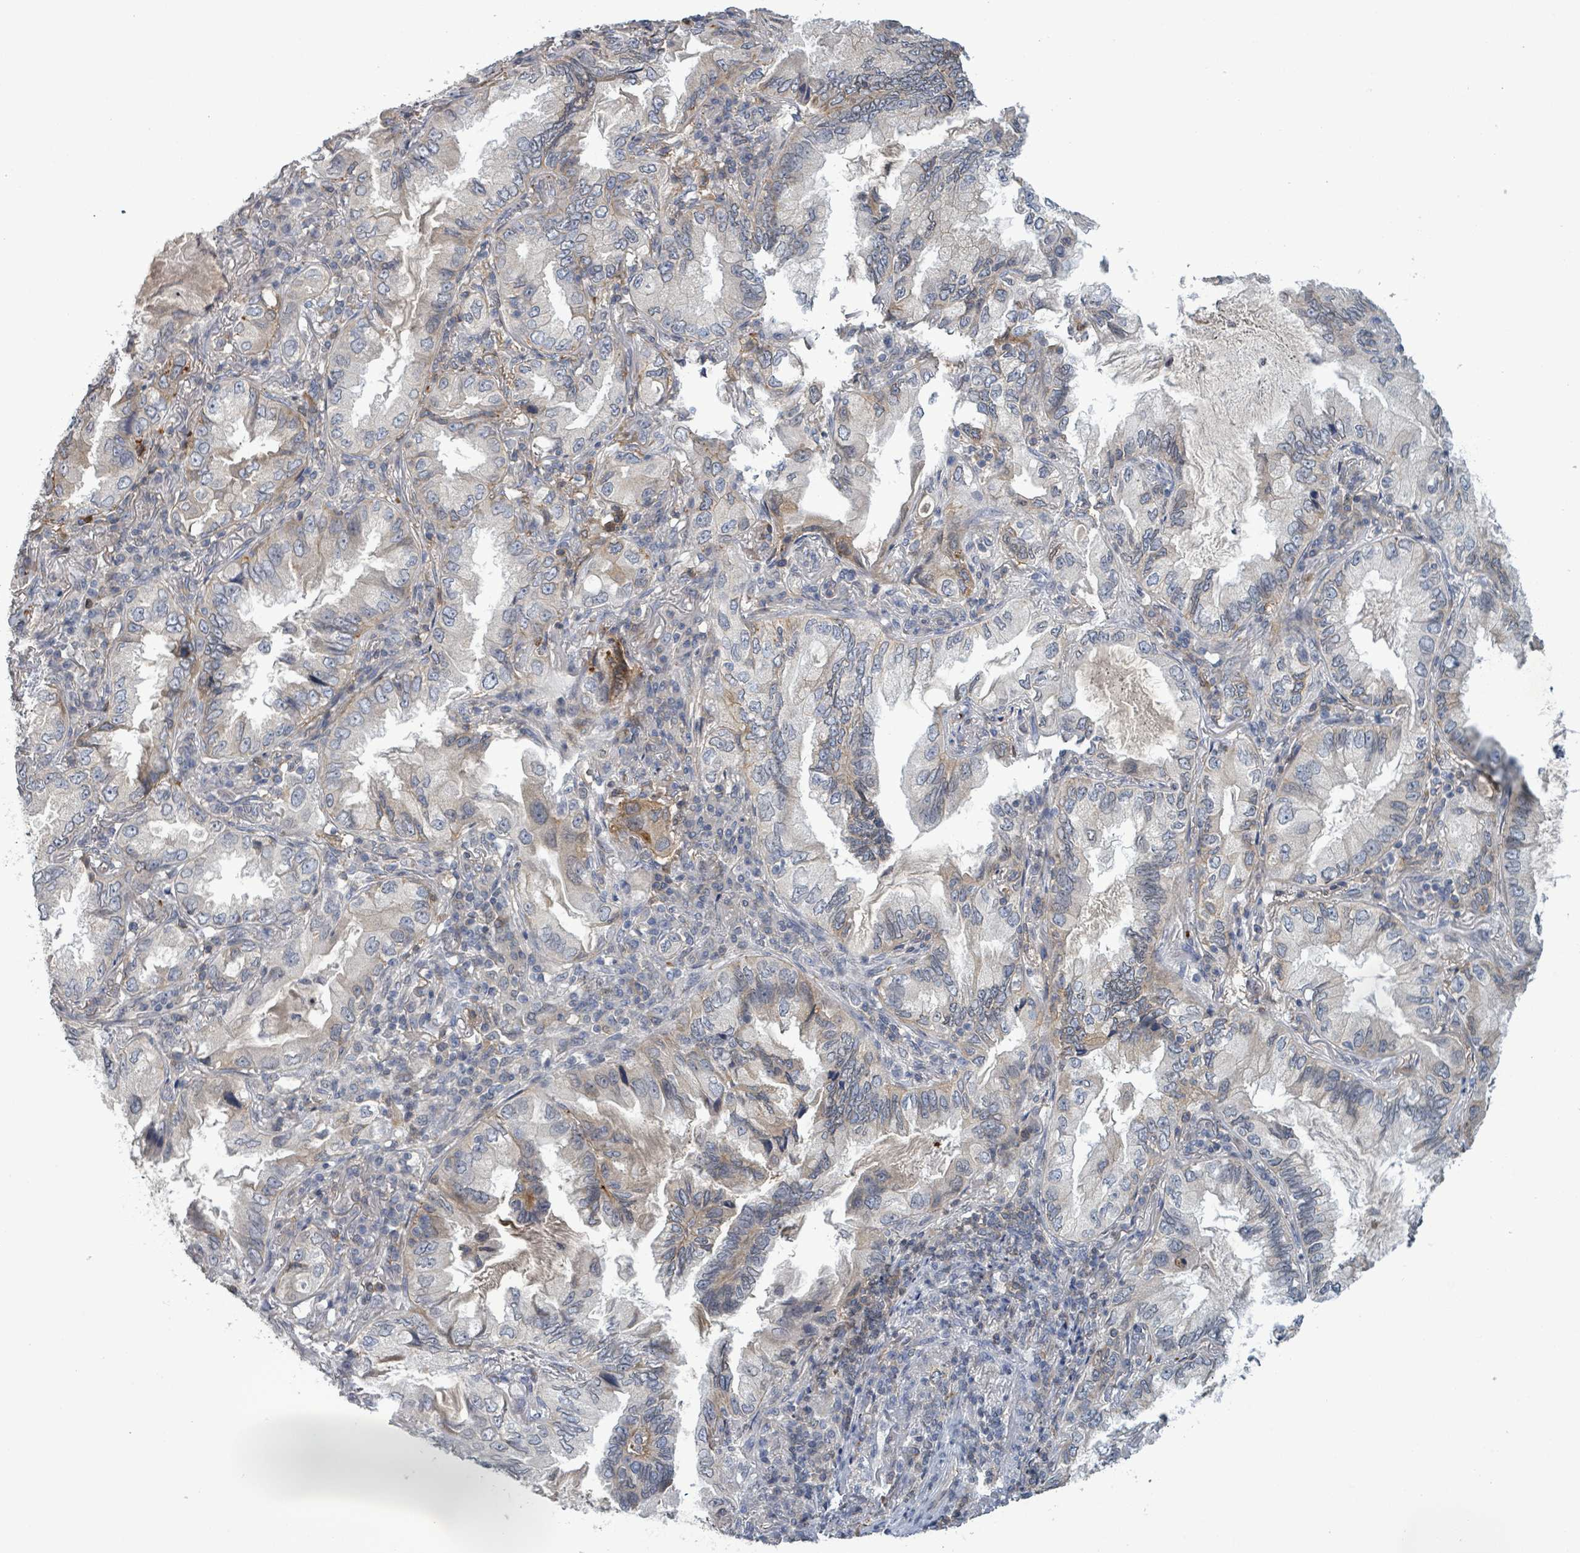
{"staining": {"intensity": "negative", "quantity": "none", "location": "none"}, "tissue": "lung cancer", "cell_type": "Tumor cells", "image_type": "cancer", "snomed": [{"axis": "morphology", "description": "Adenocarcinoma, NOS"}, {"axis": "topography", "description": "Lung"}], "caption": "Immunohistochemistry of human lung cancer (adenocarcinoma) exhibits no expression in tumor cells. Brightfield microscopy of immunohistochemistry stained with DAB (3,3'-diaminobenzidine) (brown) and hematoxylin (blue), captured at high magnification.", "gene": "GRM8", "patient": {"sex": "female", "age": 69}}